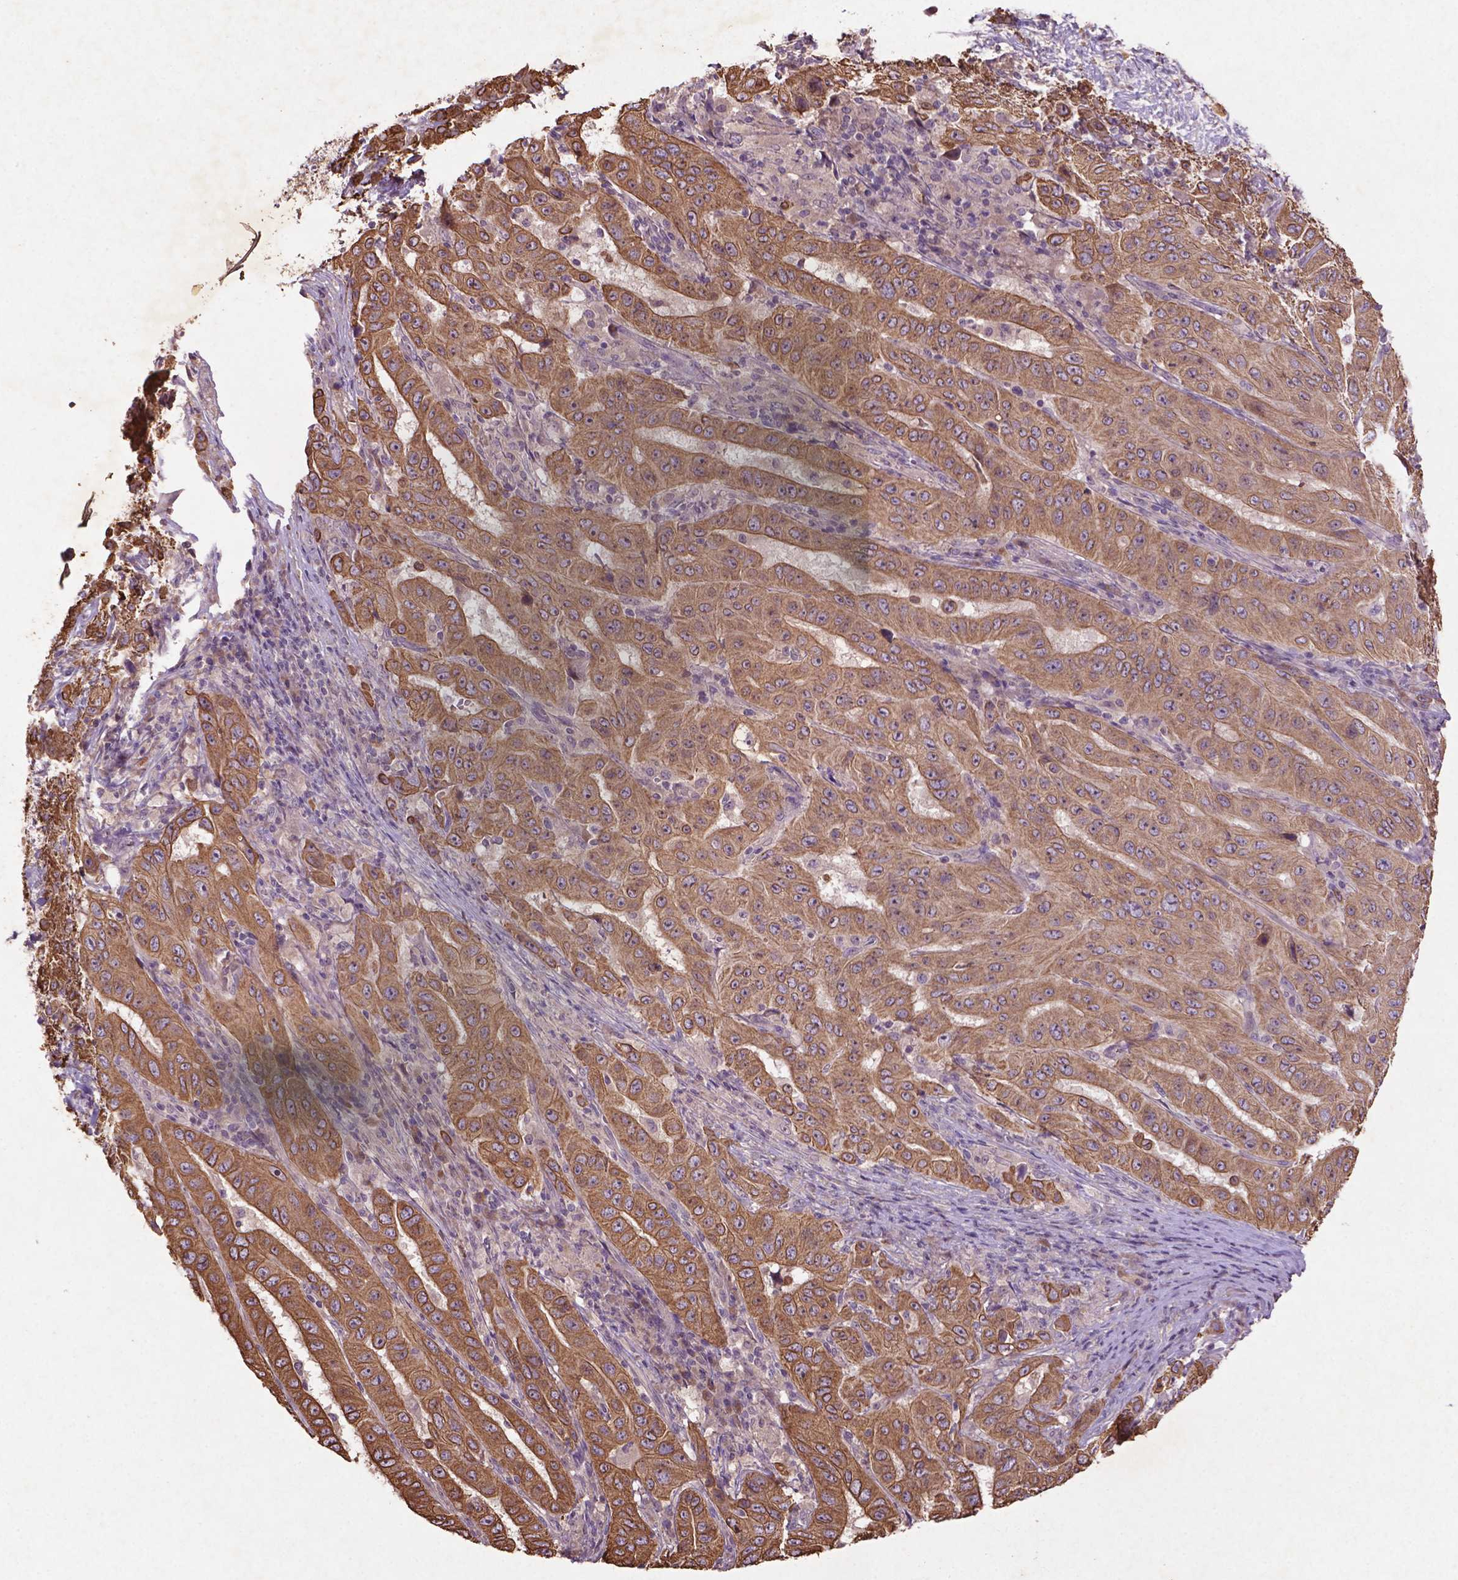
{"staining": {"intensity": "moderate", "quantity": ">75%", "location": "cytoplasmic/membranous"}, "tissue": "pancreatic cancer", "cell_type": "Tumor cells", "image_type": "cancer", "snomed": [{"axis": "morphology", "description": "Adenocarcinoma, NOS"}, {"axis": "topography", "description": "Pancreas"}], "caption": "Immunohistochemical staining of human pancreatic cancer (adenocarcinoma) shows medium levels of moderate cytoplasmic/membranous protein positivity in approximately >75% of tumor cells. (Brightfield microscopy of DAB IHC at high magnification).", "gene": "COQ2", "patient": {"sex": "male", "age": 63}}